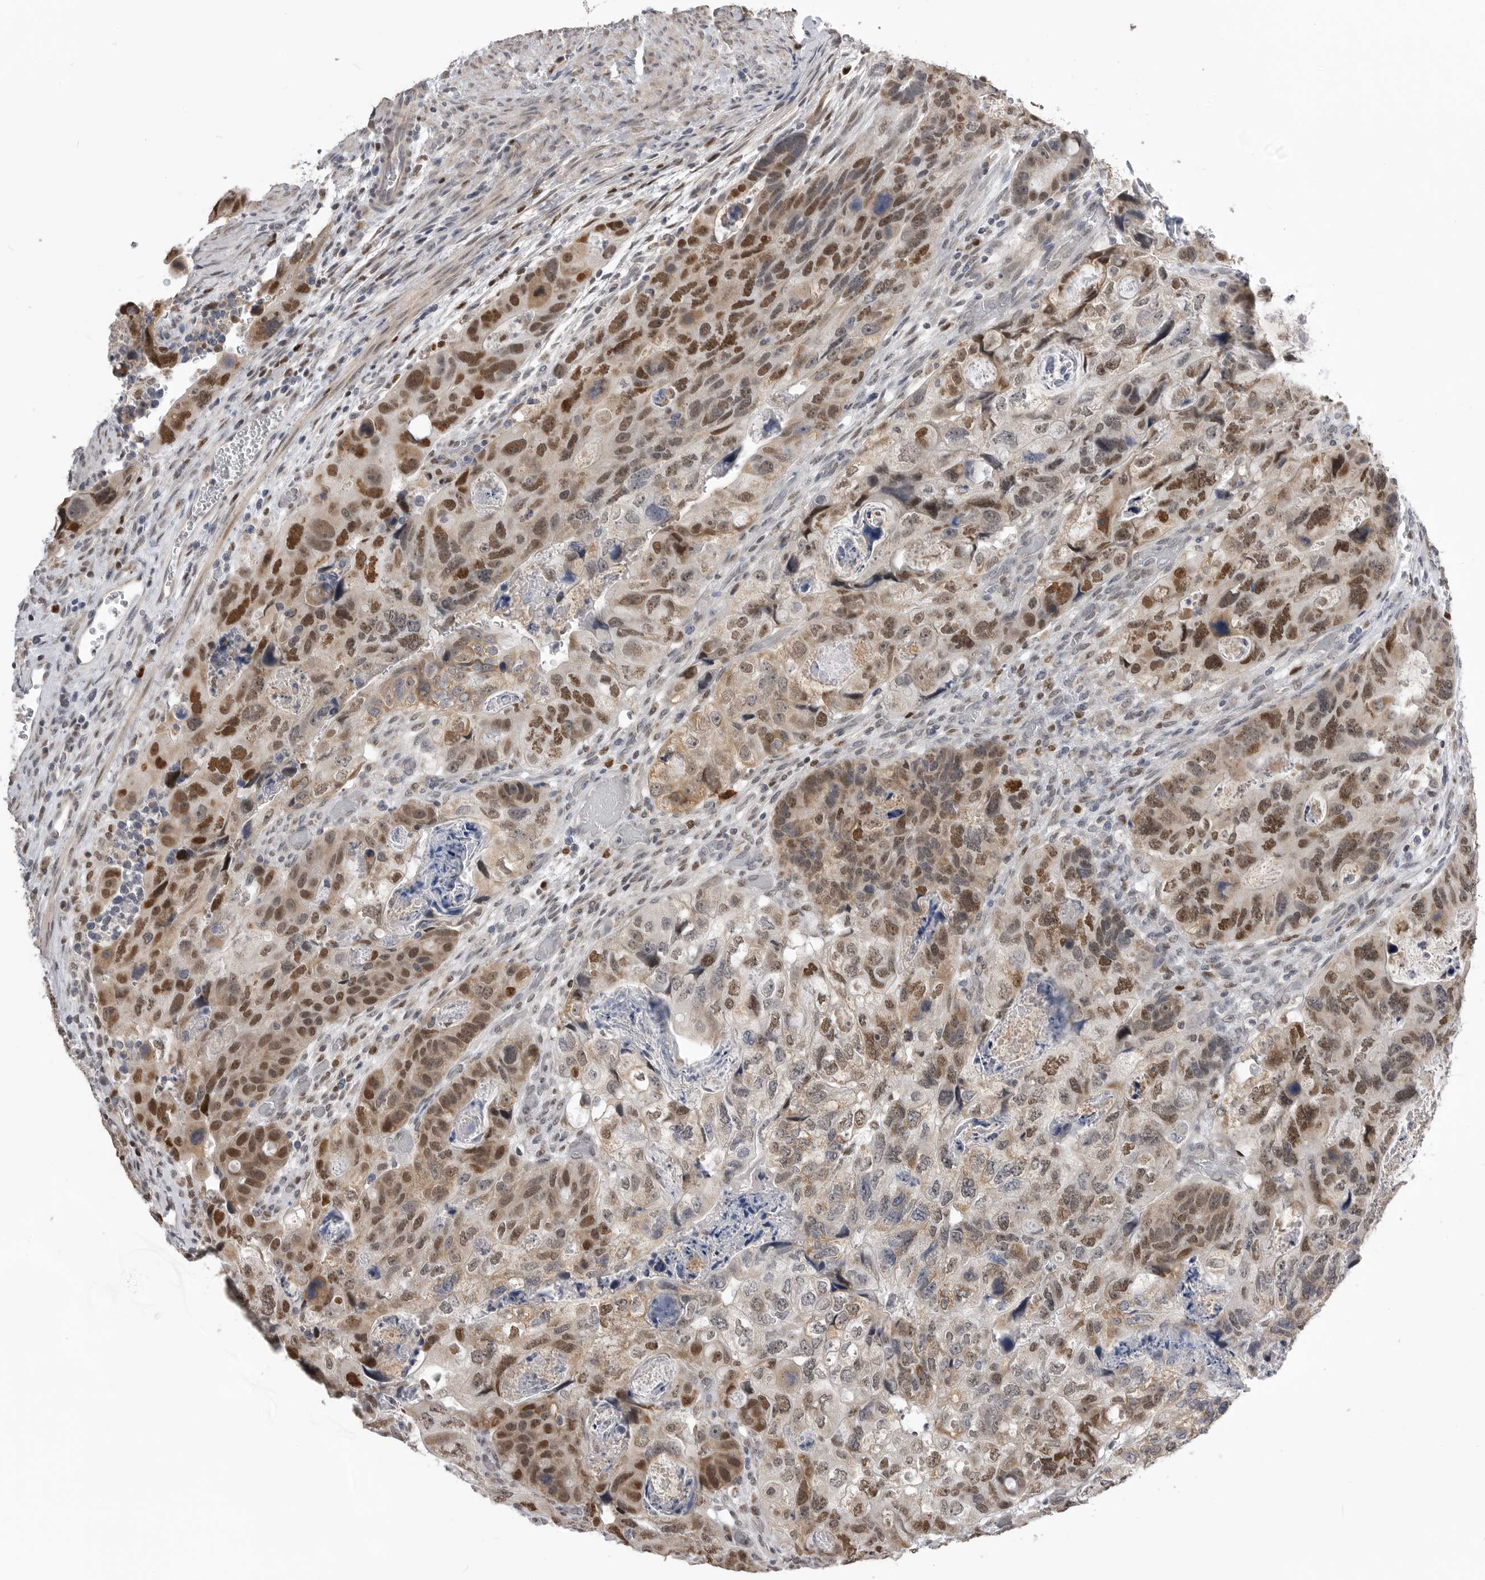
{"staining": {"intensity": "strong", "quantity": ">75%", "location": "nuclear"}, "tissue": "colorectal cancer", "cell_type": "Tumor cells", "image_type": "cancer", "snomed": [{"axis": "morphology", "description": "Adenocarcinoma, NOS"}, {"axis": "topography", "description": "Rectum"}], "caption": "This is an image of immunohistochemistry staining of colorectal adenocarcinoma, which shows strong staining in the nuclear of tumor cells.", "gene": "SMARCC1", "patient": {"sex": "male", "age": 59}}